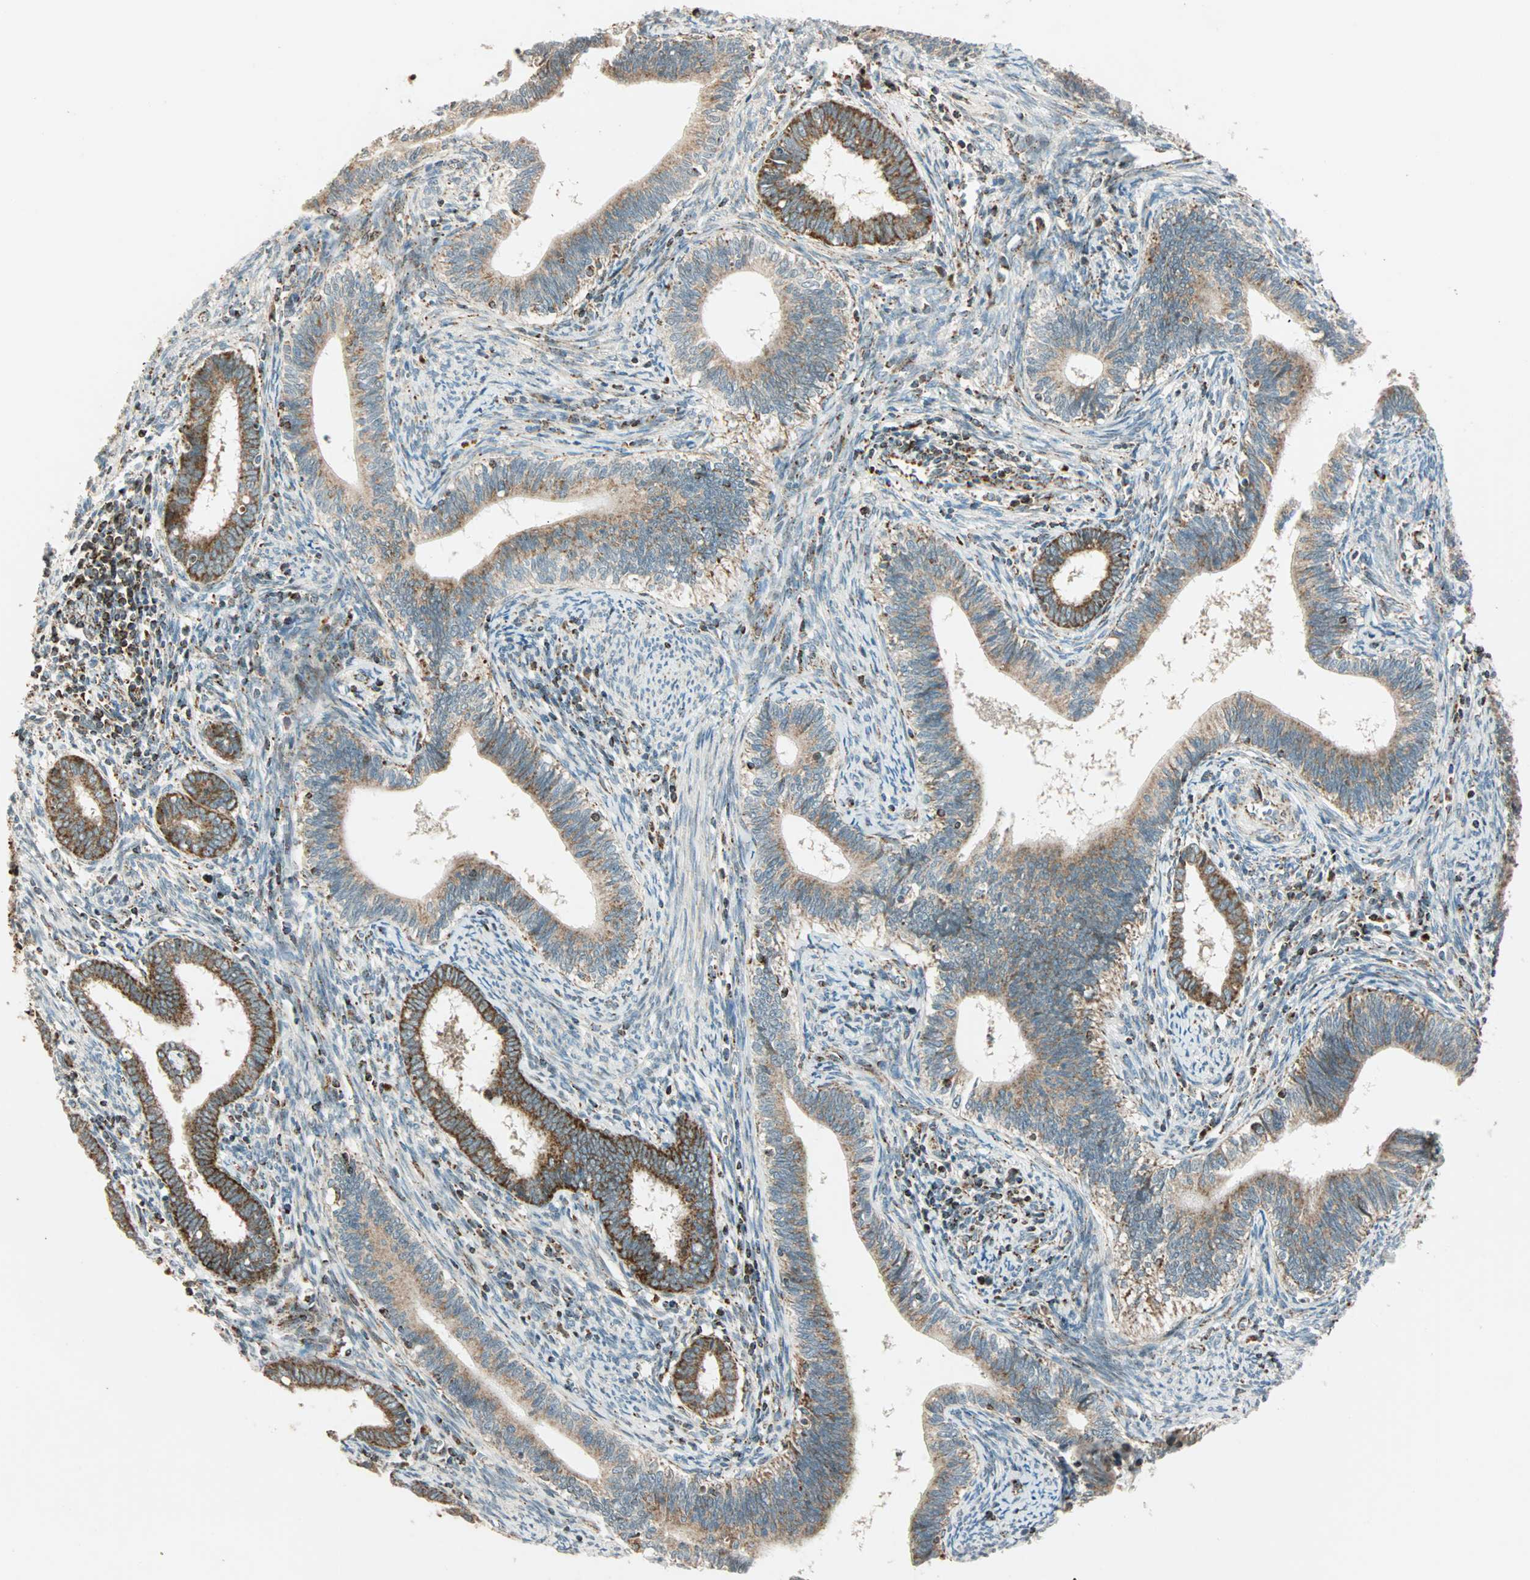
{"staining": {"intensity": "weak", "quantity": "25%-75%", "location": "cytoplasmic/membranous"}, "tissue": "cervical cancer", "cell_type": "Tumor cells", "image_type": "cancer", "snomed": [{"axis": "morphology", "description": "Adenocarcinoma, NOS"}, {"axis": "topography", "description": "Cervix"}], "caption": "Cervical adenocarcinoma stained for a protein demonstrates weak cytoplasmic/membranous positivity in tumor cells. (Stains: DAB in brown, nuclei in blue, Microscopy: brightfield microscopy at high magnification).", "gene": "SPRY4", "patient": {"sex": "female", "age": 44}}